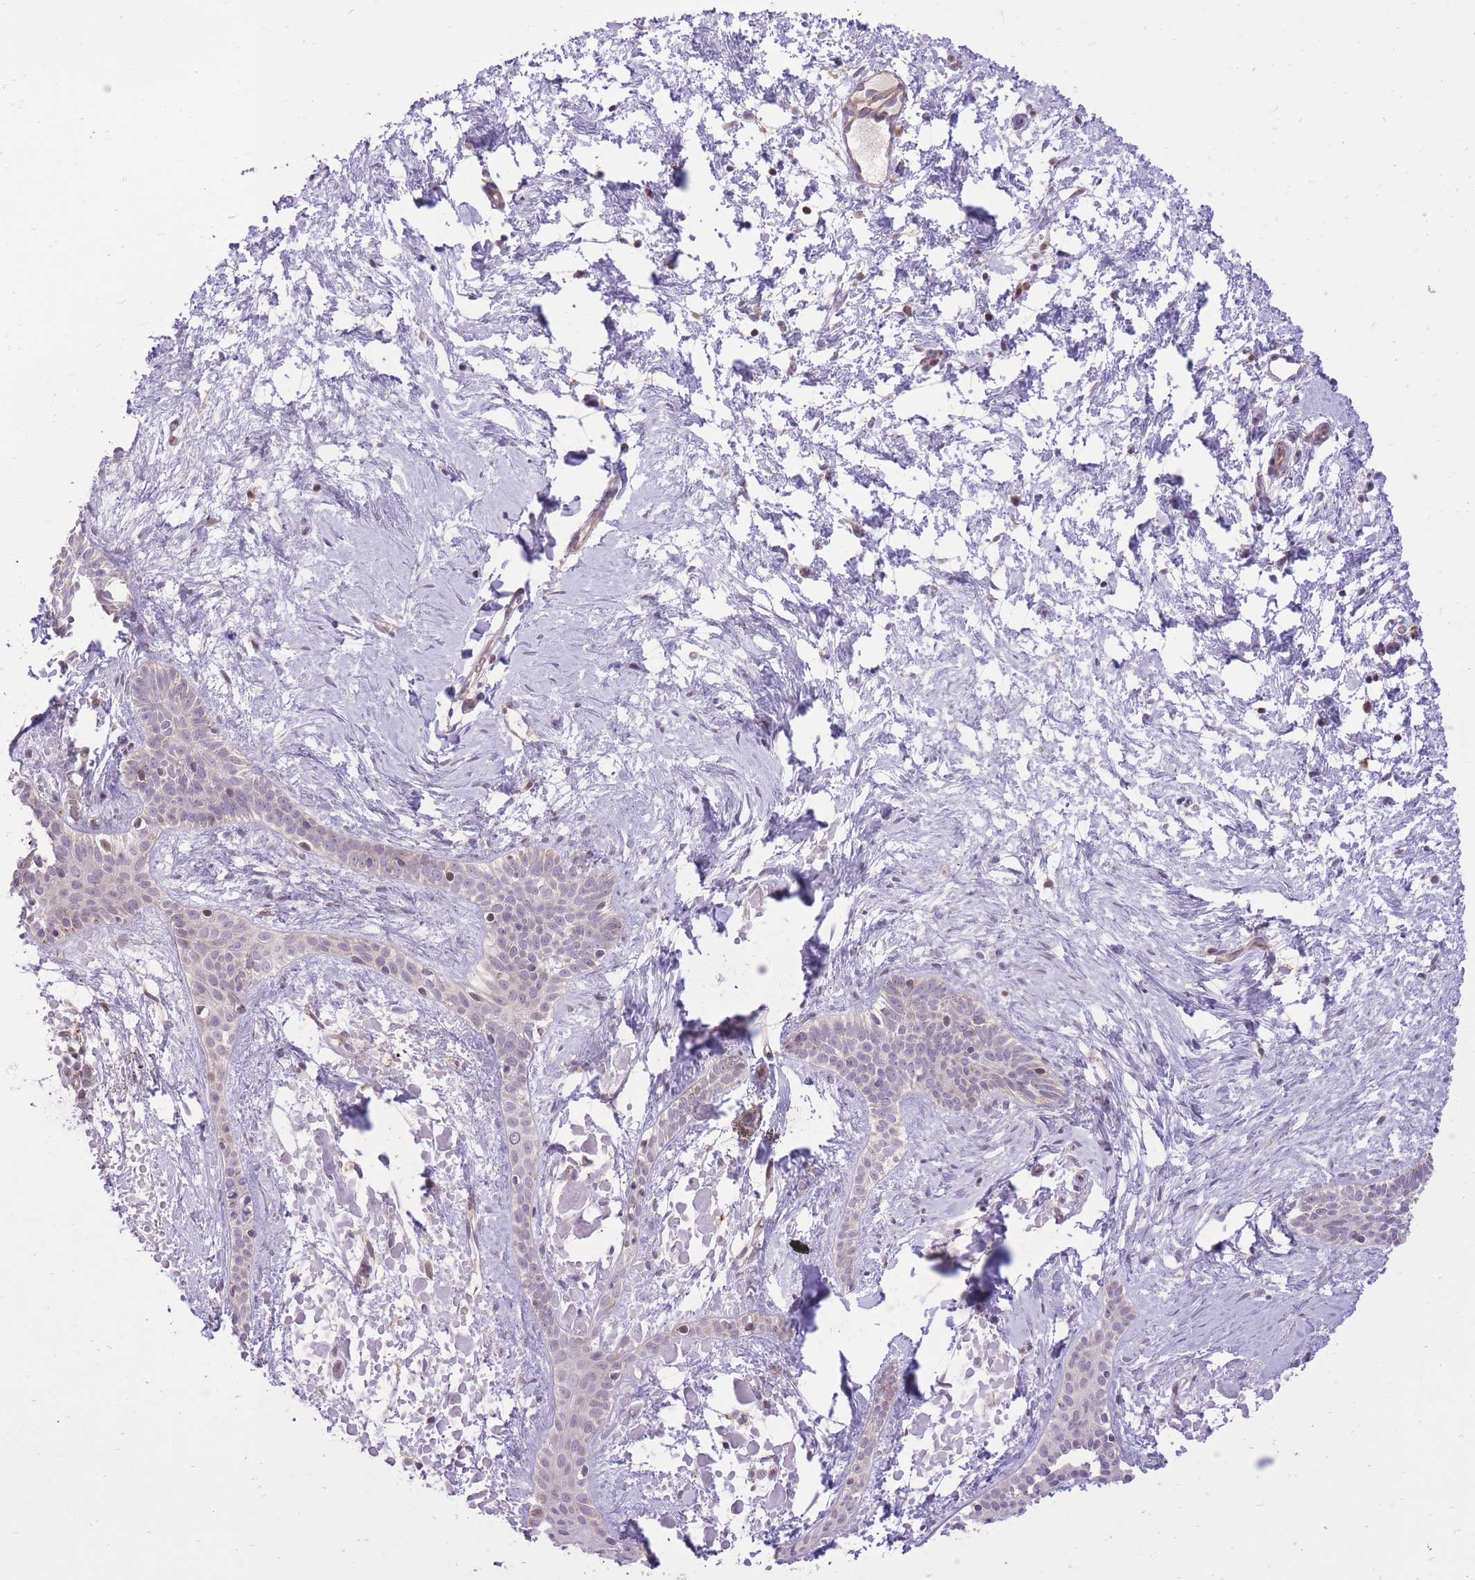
{"staining": {"intensity": "negative", "quantity": "none", "location": "none"}, "tissue": "skin cancer", "cell_type": "Tumor cells", "image_type": "cancer", "snomed": [{"axis": "morphology", "description": "Basal cell carcinoma"}, {"axis": "topography", "description": "Skin"}], "caption": "A photomicrograph of skin cancer stained for a protein shows no brown staining in tumor cells. (Brightfield microscopy of DAB (3,3'-diaminobenzidine) IHC at high magnification).", "gene": "SLC4A4", "patient": {"sex": "male", "age": 78}}